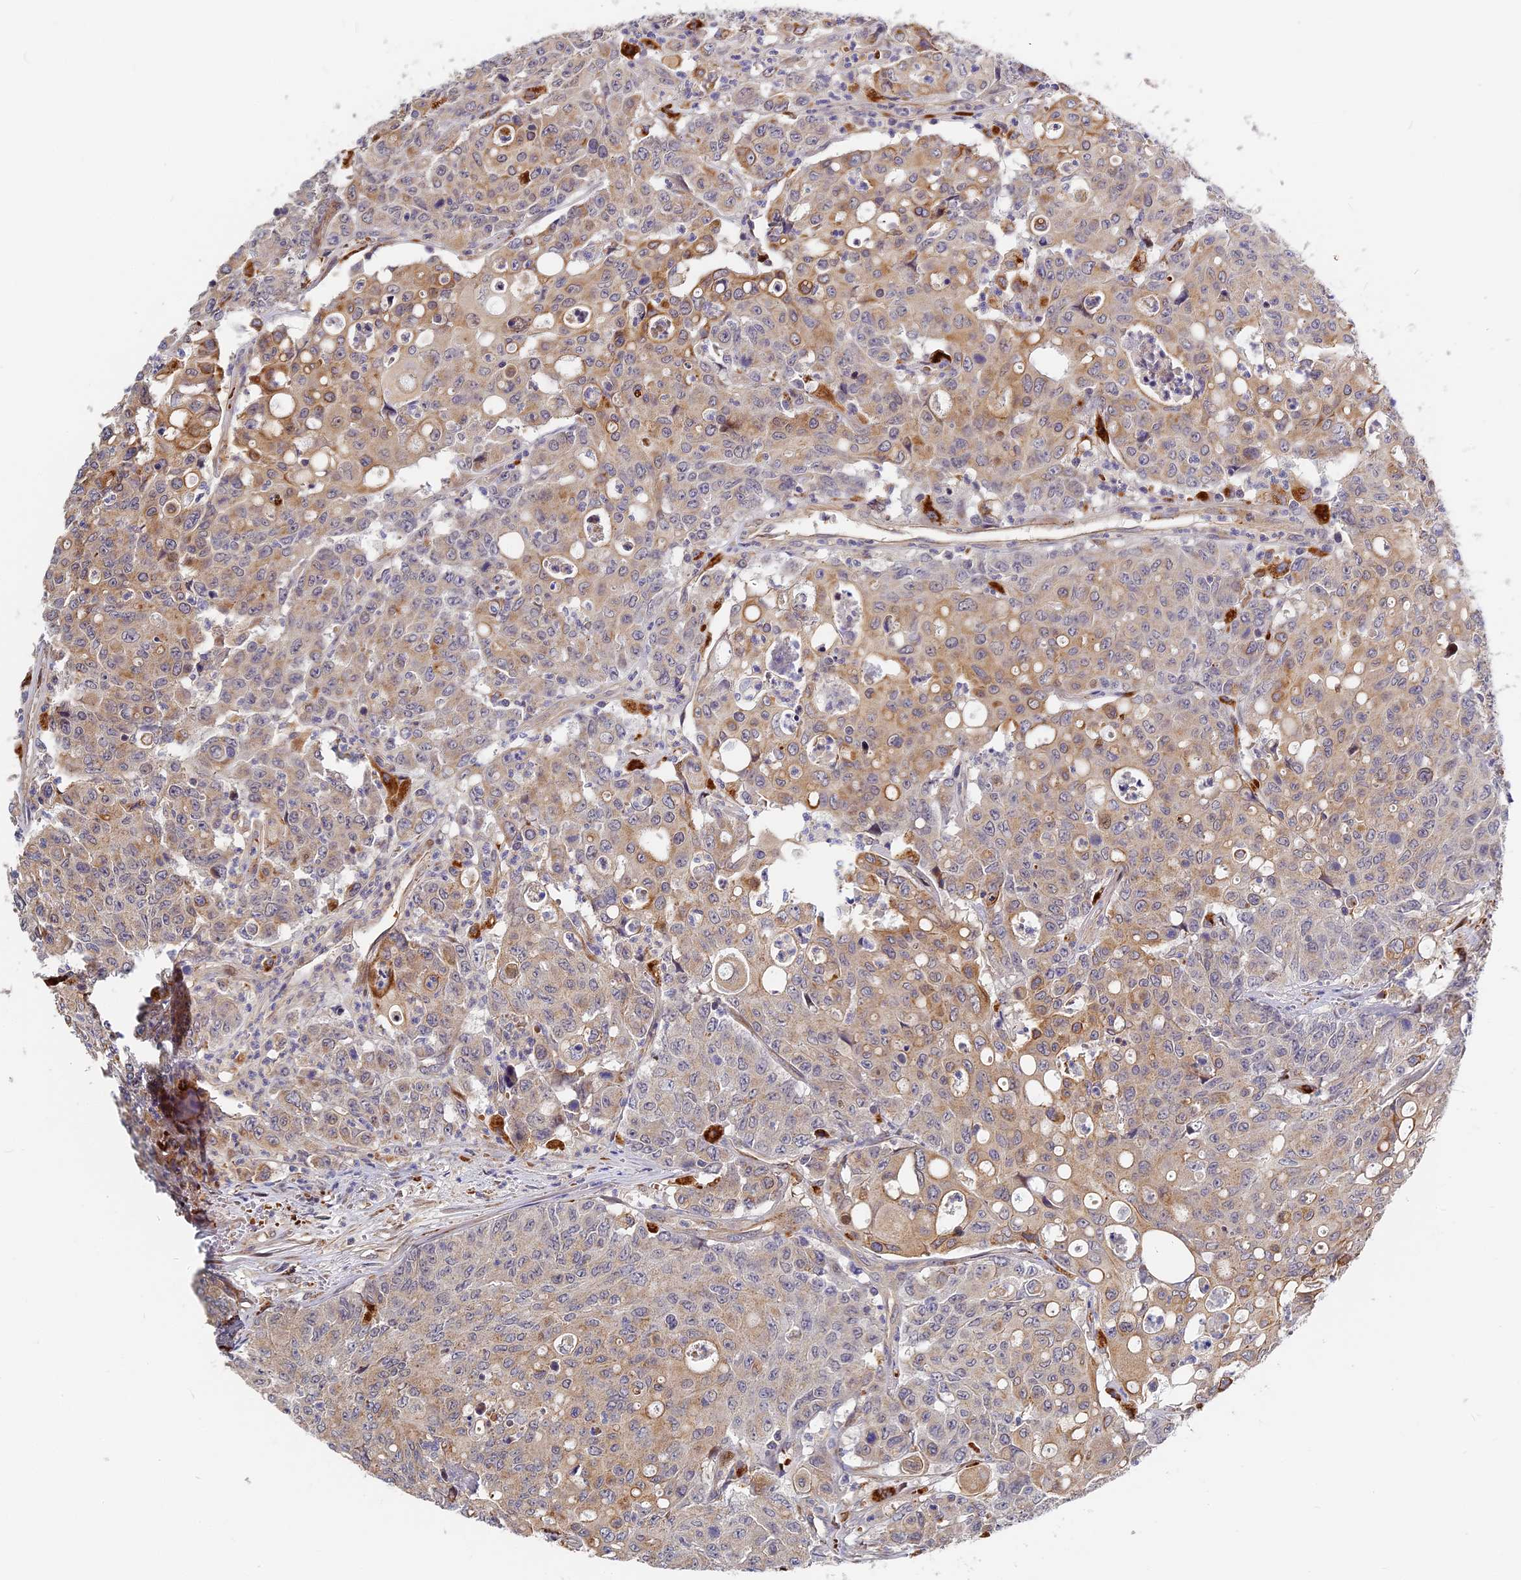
{"staining": {"intensity": "moderate", "quantity": "25%-75%", "location": "cytoplasmic/membranous,nuclear"}, "tissue": "colorectal cancer", "cell_type": "Tumor cells", "image_type": "cancer", "snomed": [{"axis": "morphology", "description": "Adenocarcinoma, NOS"}, {"axis": "topography", "description": "Colon"}], "caption": "Immunohistochemistry (DAB (3,3'-diaminobenzidine)) staining of colorectal cancer demonstrates moderate cytoplasmic/membranous and nuclear protein expression in approximately 25%-75% of tumor cells. The protein of interest is stained brown, and the nuclei are stained in blue (DAB (3,3'-diaminobenzidine) IHC with brightfield microscopy, high magnification).", "gene": "MISP3", "patient": {"sex": "male", "age": 51}}